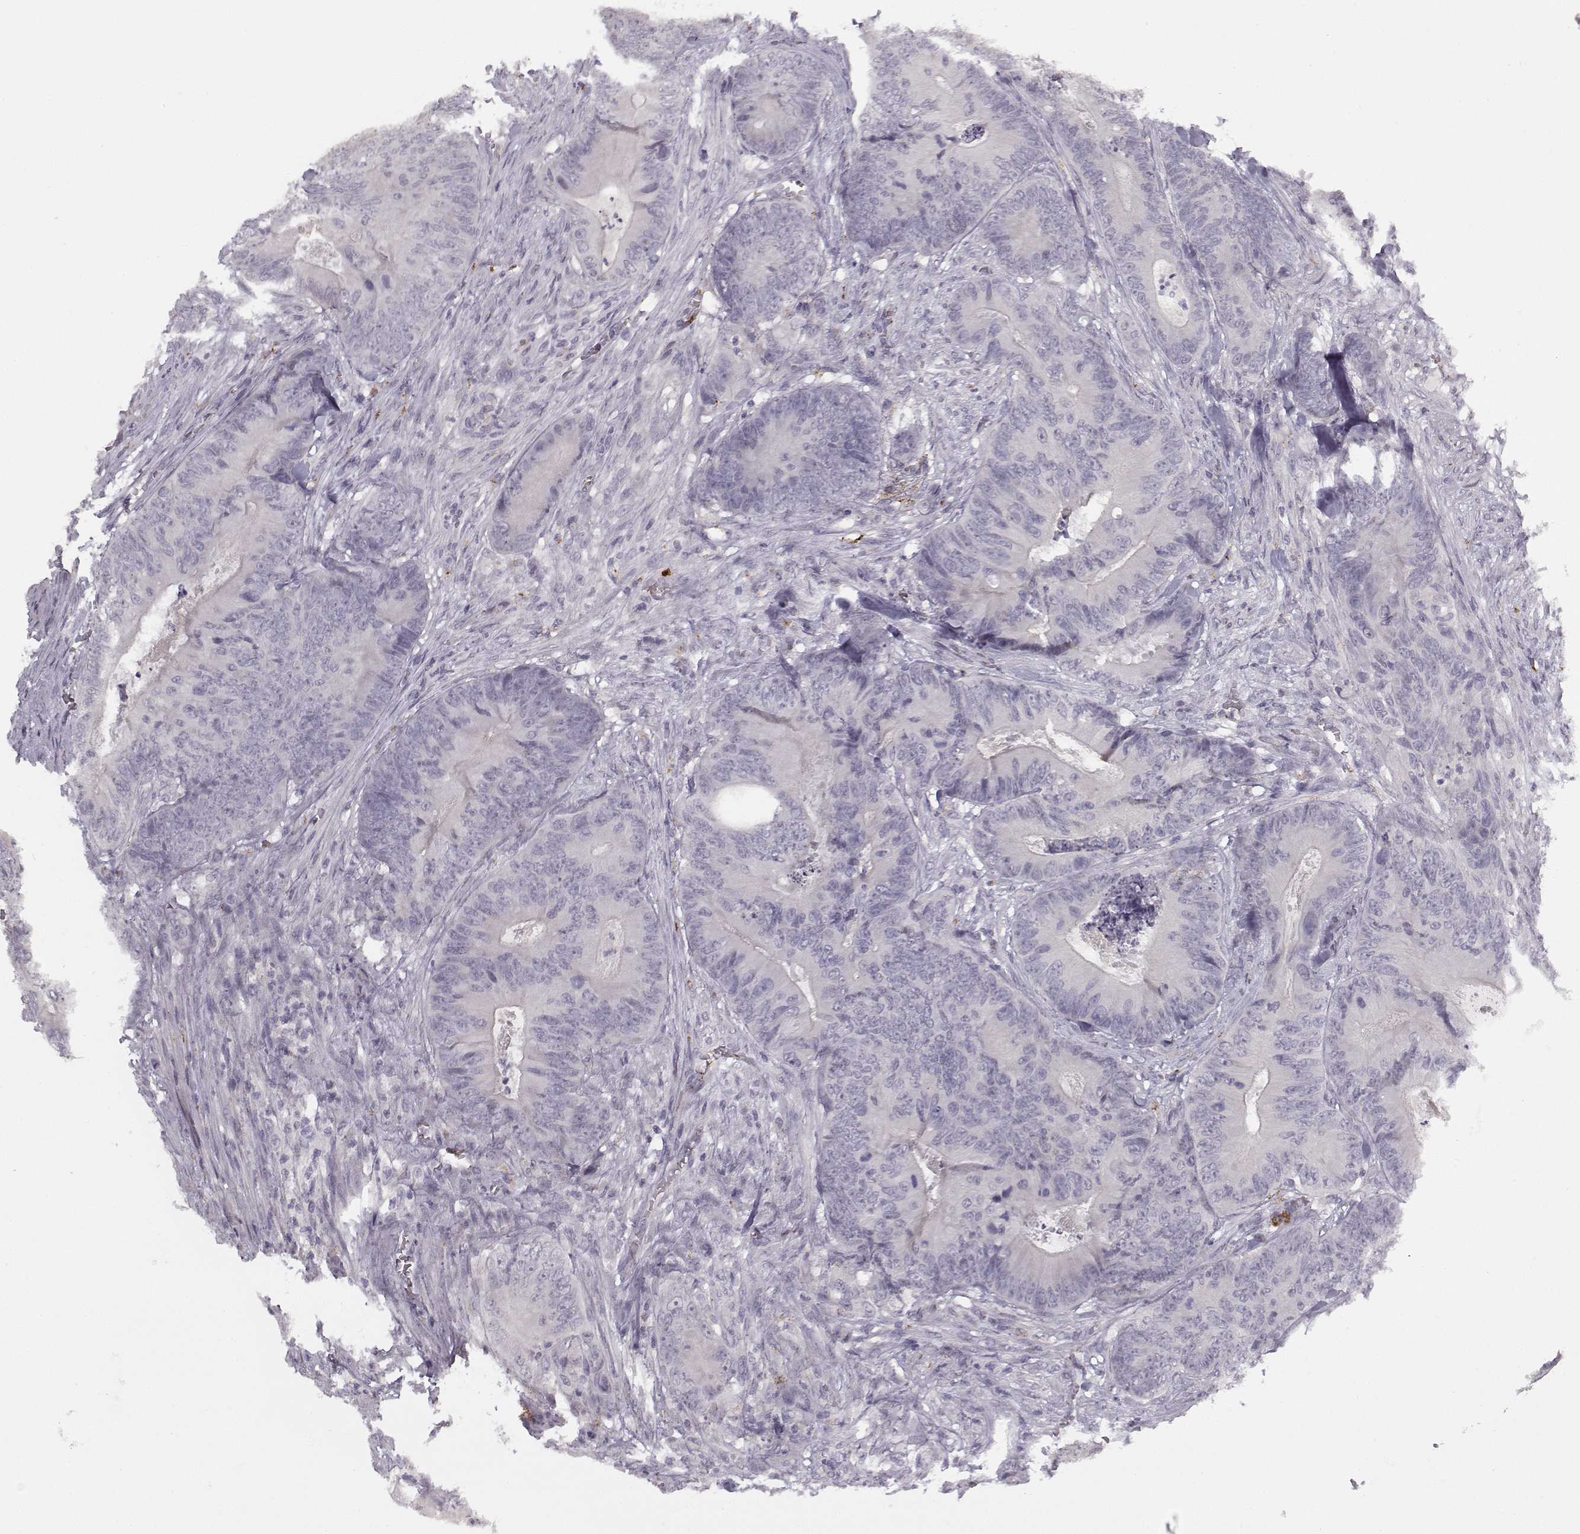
{"staining": {"intensity": "negative", "quantity": "none", "location": "none"}, "tissue": "colorectal cancer", "cell_type": "Tumor cells", "image_type": "cancer", "snomed": [{"axis": "morphology", "description": "Adenocarcinoma, NOS"}, {"axis": "topography", "description": "Colon"}], "caption": "This is an immunohistochemistry (IHC) image of human colorectal cancer (adenocarcinoma). There is no staining in tumor cells.", "gene": "SNCA", "patient": {"sex": "male", "age": 84}}